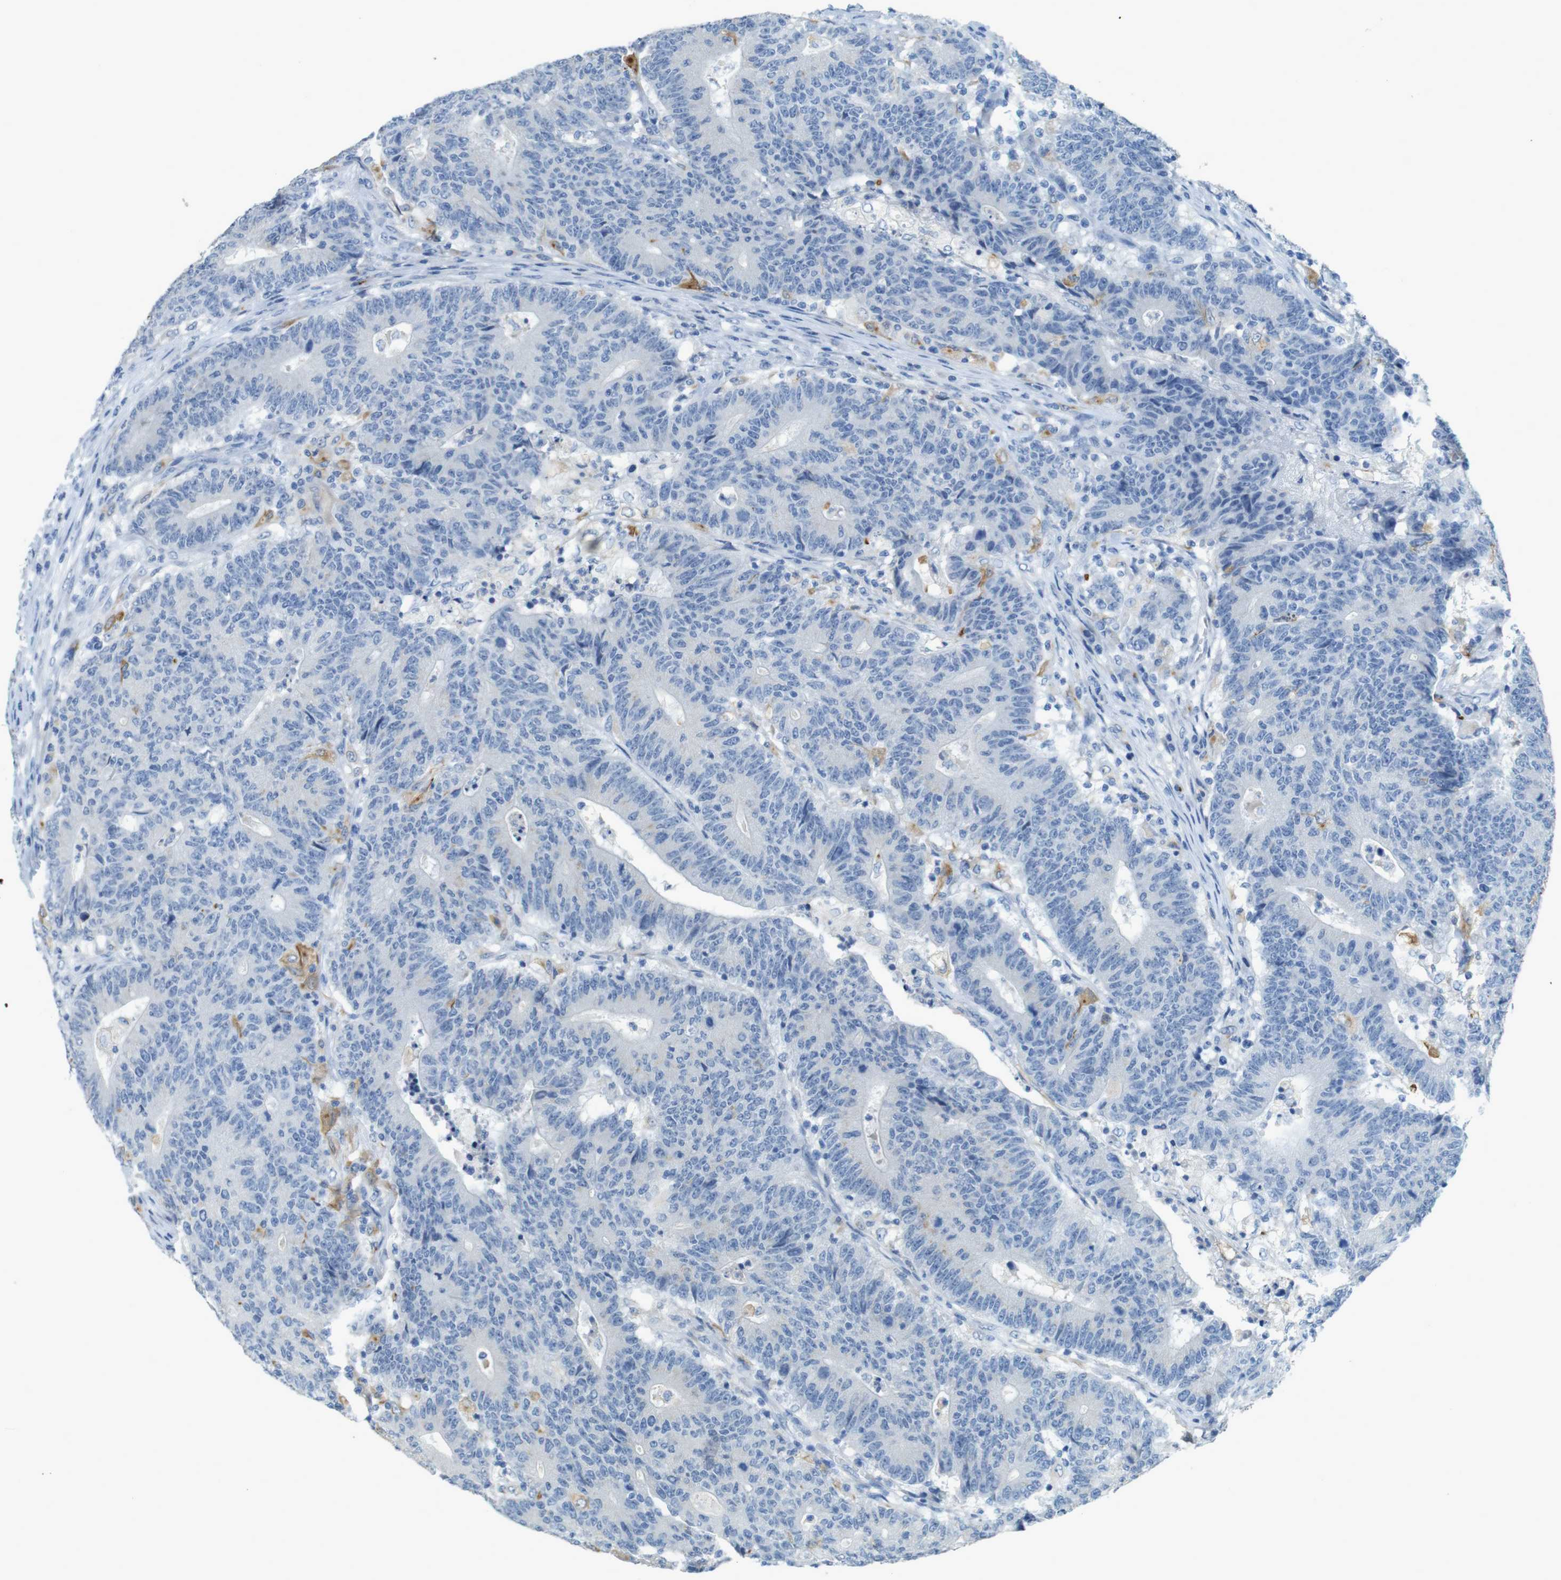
{"staining": {"intensity": "negative", "quantity": "none", "location": "none"}, "tissue": "colorectal cancer", "cell_type": "Tumor cells", "image_type": "cancer", "snomed": [{"axis": "morphology", "description": "Normal tissue, NOS"}, {"axis": "morphology", "description": "Adenocarcinoma, NOS"}, {"axis": "topography", "description": "Colon"}], "caption": "Immunohistochemical staining of colorectal adenocarcinoma displays no significant positivity in tumor cells.", "gene": "CD320", "patient": {"sex": "female", "age": 75}}